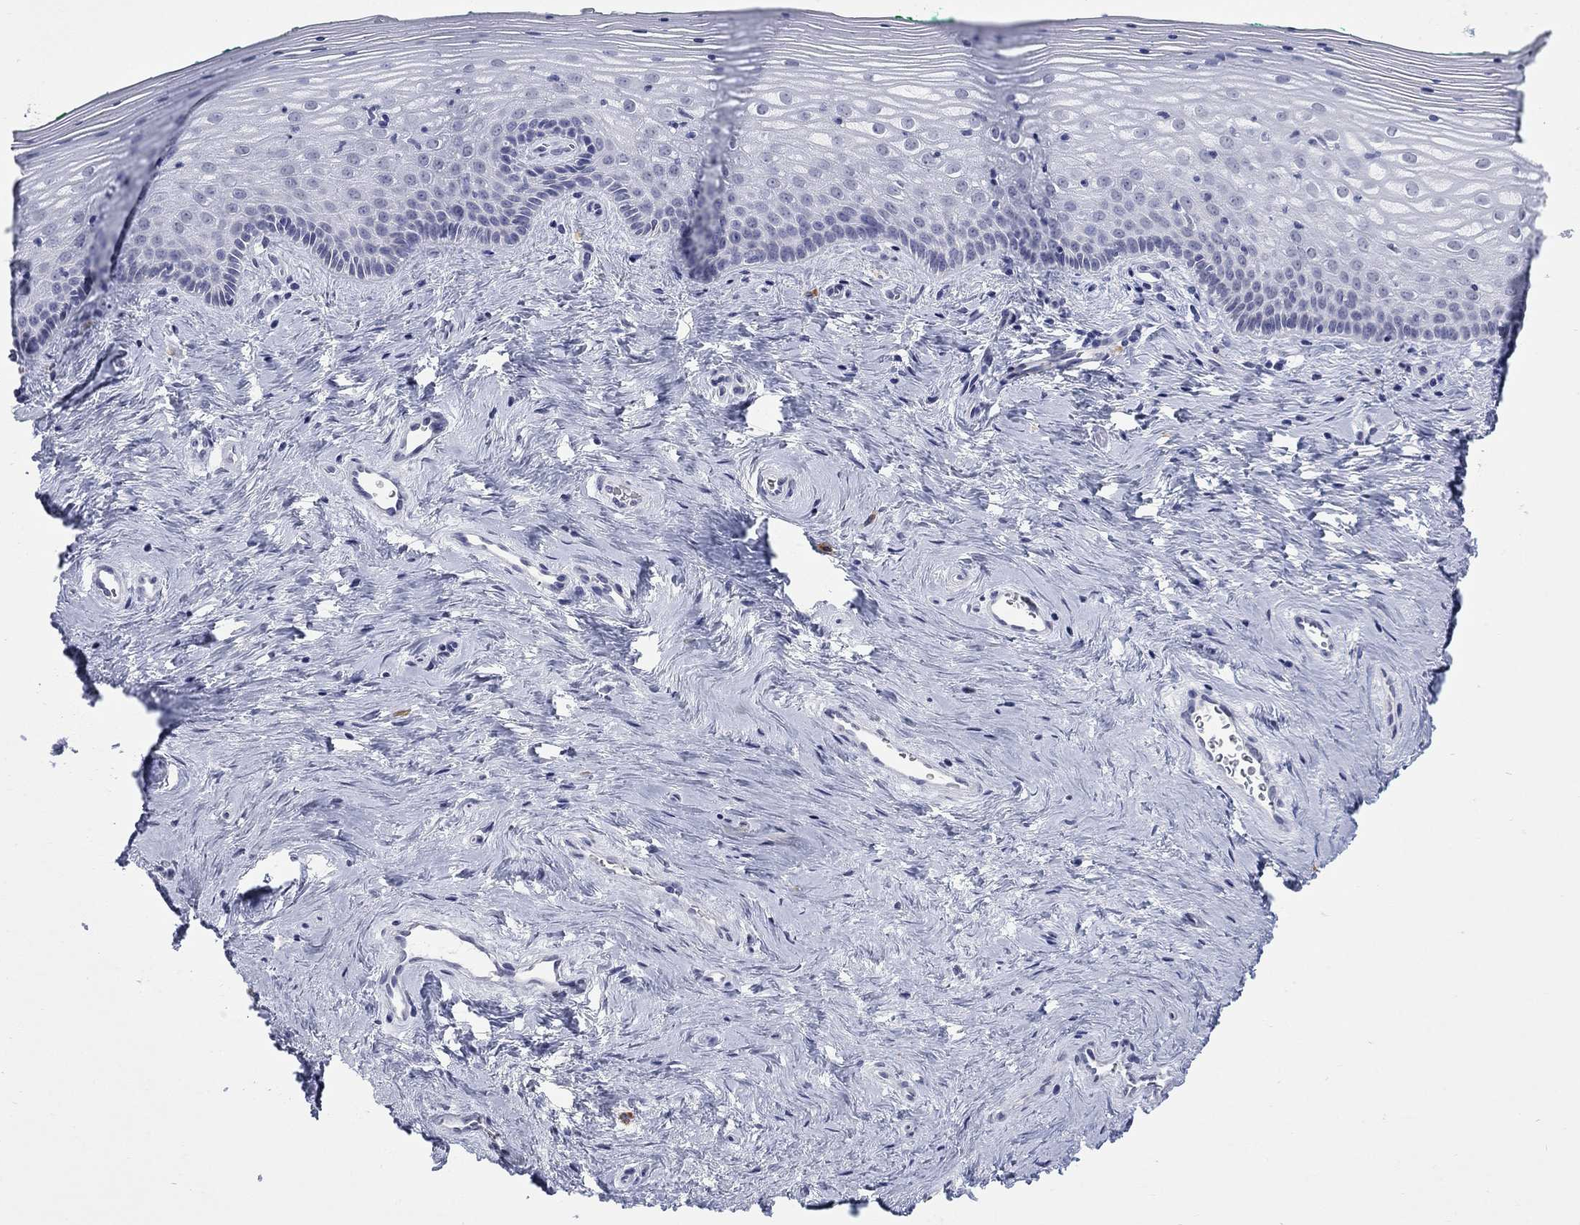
{"staining": {"intensity": "negative", "quantity": "none", "location": "none"}, "tissue": "vagina", "cell_type": "Squamous epithelial cells", "image_type": "normal", "snomed": [{"axis": "morphology", "description": "Normal tissue, NOS"}, {"axis": "topography", "description": "Vagina"}], "caption": "An IHC micrograph of unremarkable vagina is shown. There is no staining in squamous epithelial cells of vagina.", "gene": "ECEL1", "patient": {"sex": "female", "age": 45}}